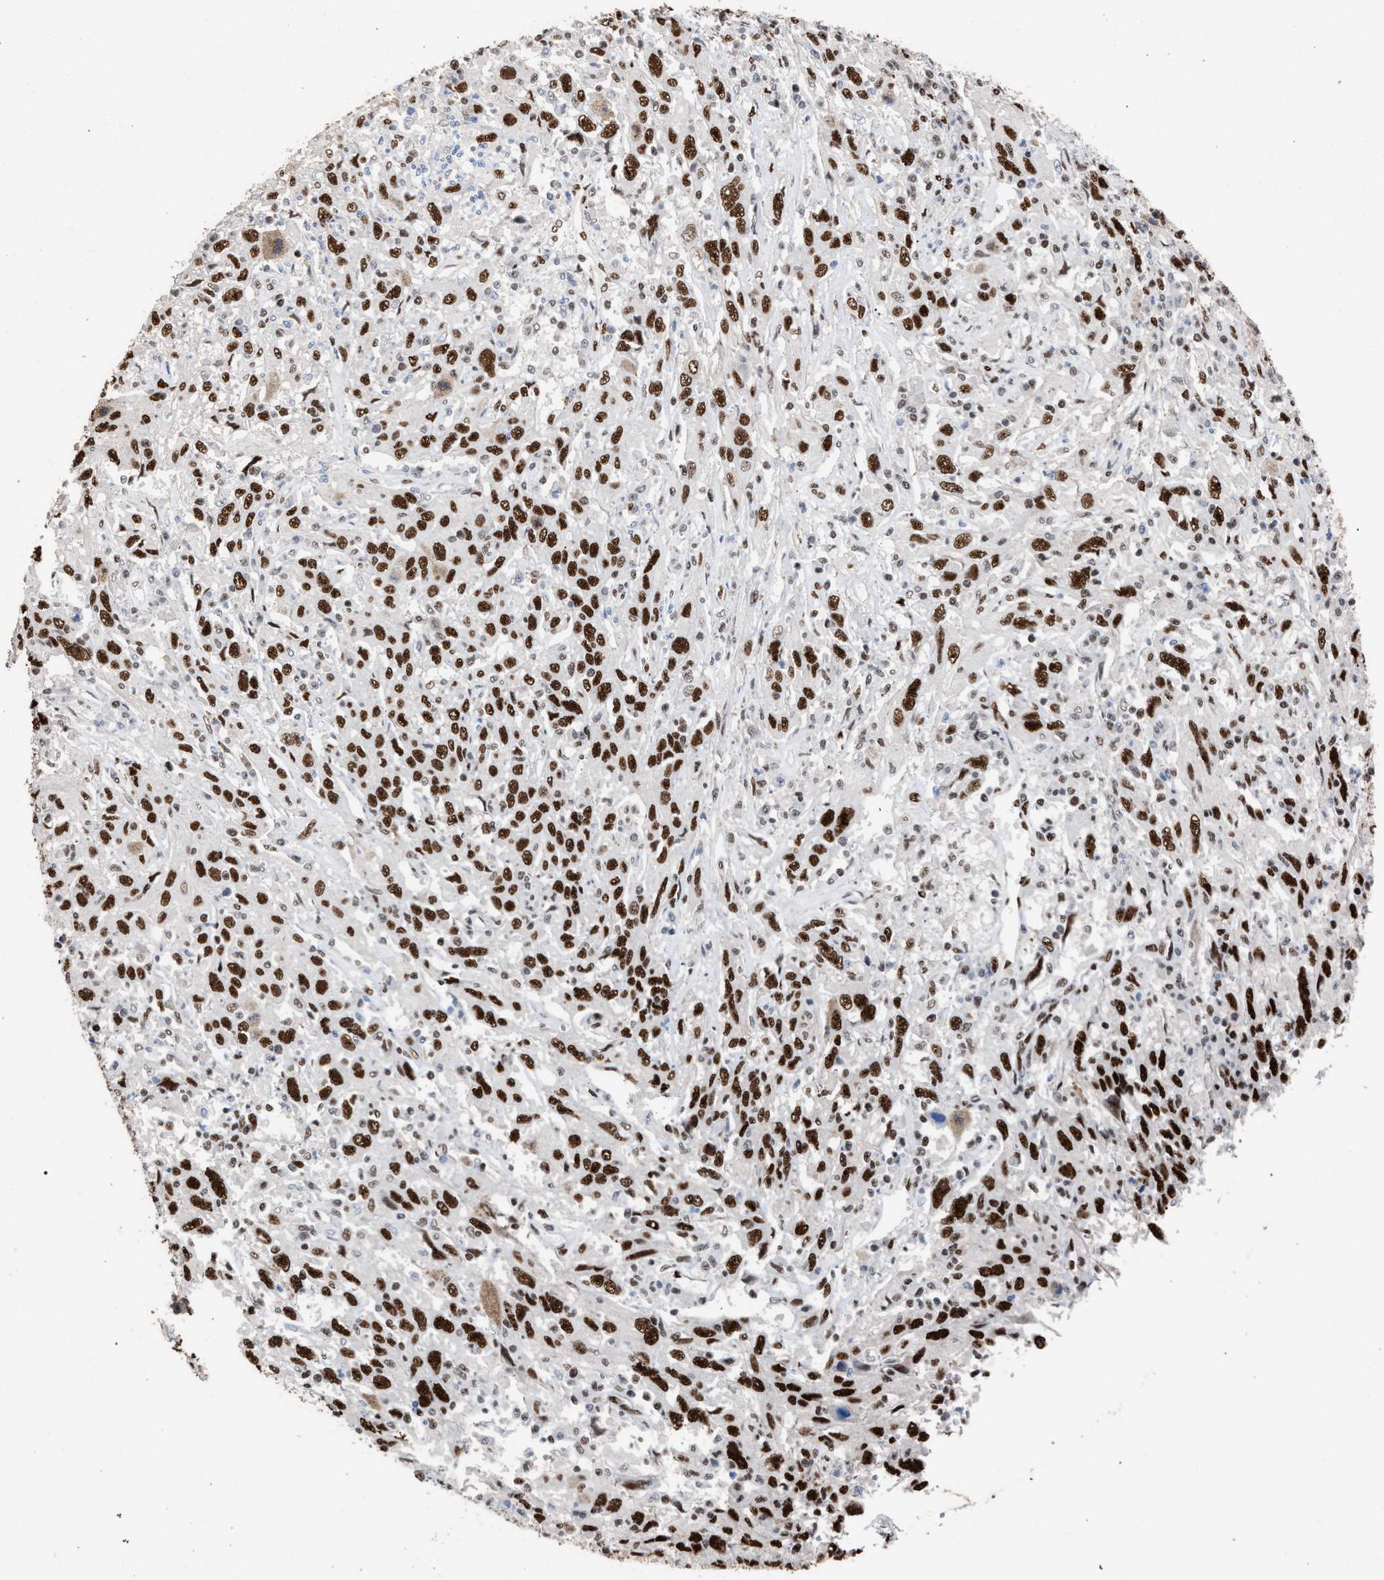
{"staining": {"intensity": "strong", "quantity": ">75%", "location": "nuclear"}, "tissue": "cervical cancer", "cell_type": "Tumor cells", "image_type": "cancer", "snomed": [{"axis": "morphology", "description": "Squamous cell carcinoma, NOS"}, {"axis": "topography", "description": "Cervix"}], "caption": "Immunohistochemical staining of human squamous cell carcinoma (cervical) exhibits high levels of strong nuclear positivity in approximately >75% of tumor cells. Immunohistochemistry (ihc) stains the protein of interest in brown and the nuclei are stained blue.", "gene": "TP53BP1", "patient": {"sex": "female", "age": 46}}